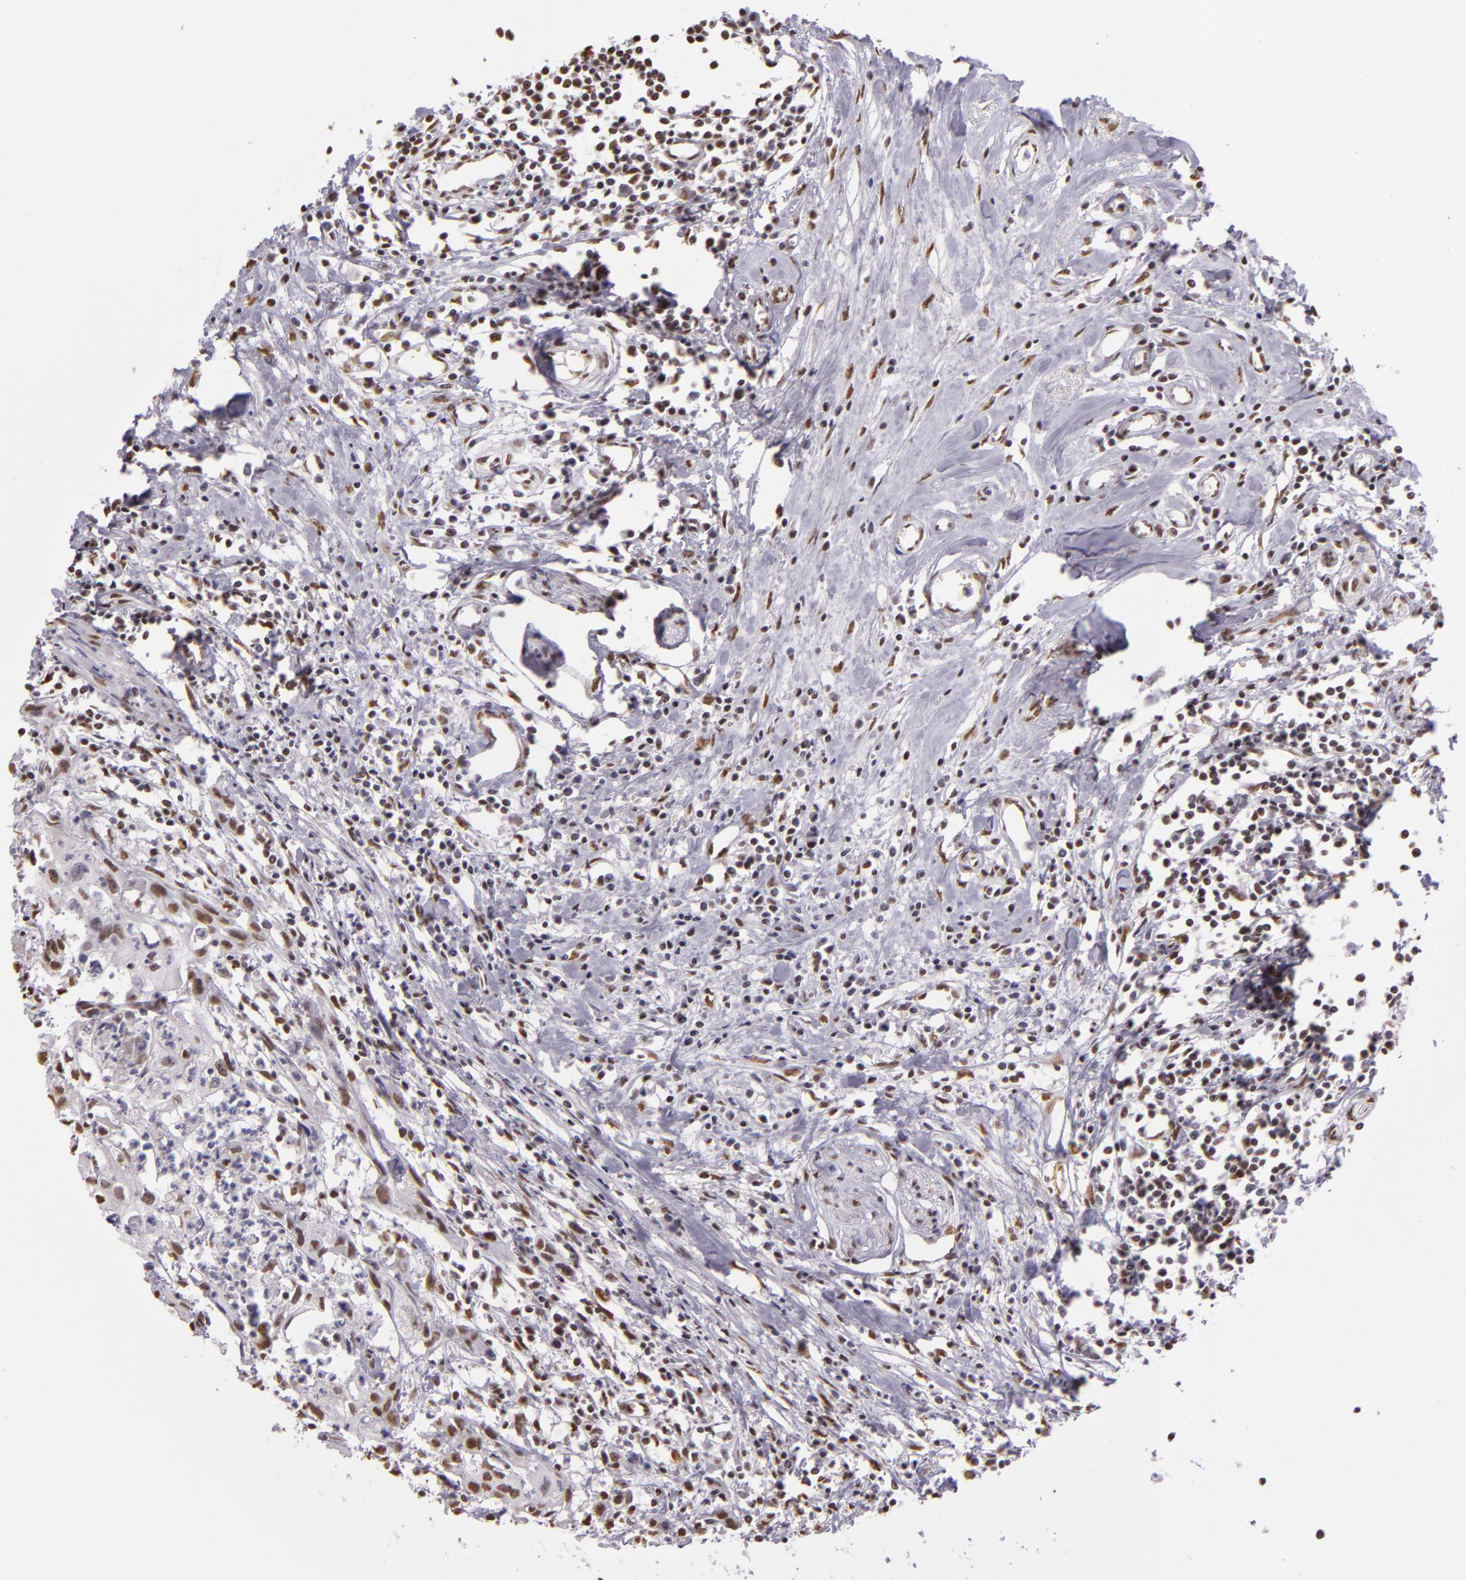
{"staining": {"intensity": "moderate", "quantity": "25%-75%", "location": "nuclear"}, "tissue": "urothelial cancer", "cell_type": "Tumor cells", "image_type": "cancer", "snomed": [{"axis": "morphology", "description": "Urothelial carcinoma, High grade"}, {"axis": "topography", "description": "Urinary bladder"}], "caption": "Immunohistochemistry (IHC) of urothelial carcinoma (high-grade) displays medium levels of moderate nuclear positivity in about 25%-75% of tumor cells.", "gene": "PAPOLA", "patient": {"sex": "male", "age": 54}}